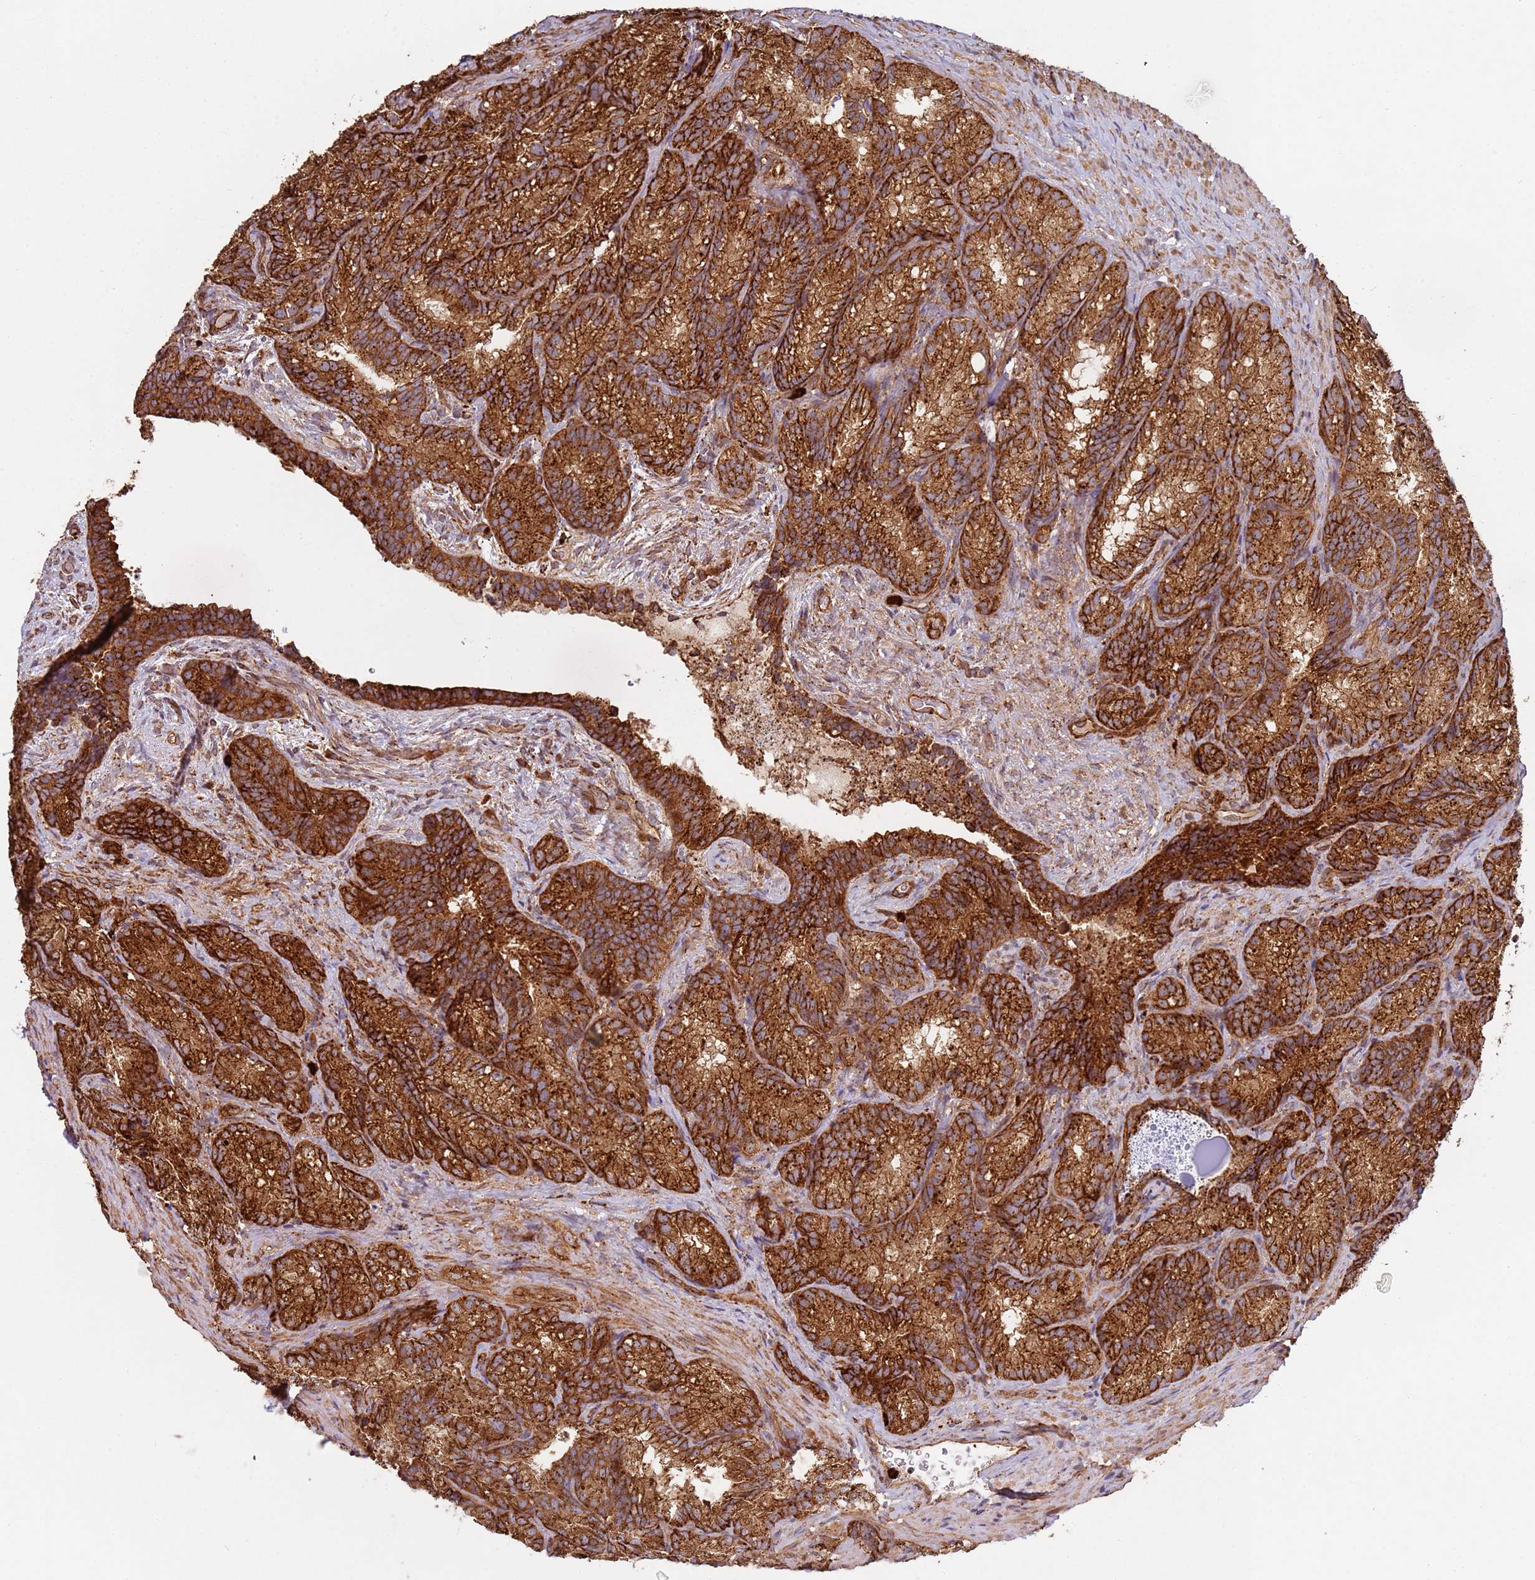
{"staining": {"intensity": "strong", "quantity": ">75%", "location": "cytoplasmic/membranous"}, "tissue": "seminal vesicle", "cell_type": "Glandular cells", "image_type": "normal", "snomed": [{"axis": "morphology", "description": "Normal tissue, NOS"}, {"axis": "topography", "description": "Seminal veicle"}], "caption": "The micrograph shows immunohistochemical staining of benign seminal vesicle. There is strong cytoplasmic/membranous positivity is identified in approximately >75% of glandular cells.", "gene": "NDUFAF4", "patient": {"sex": "male", "age": 58}}